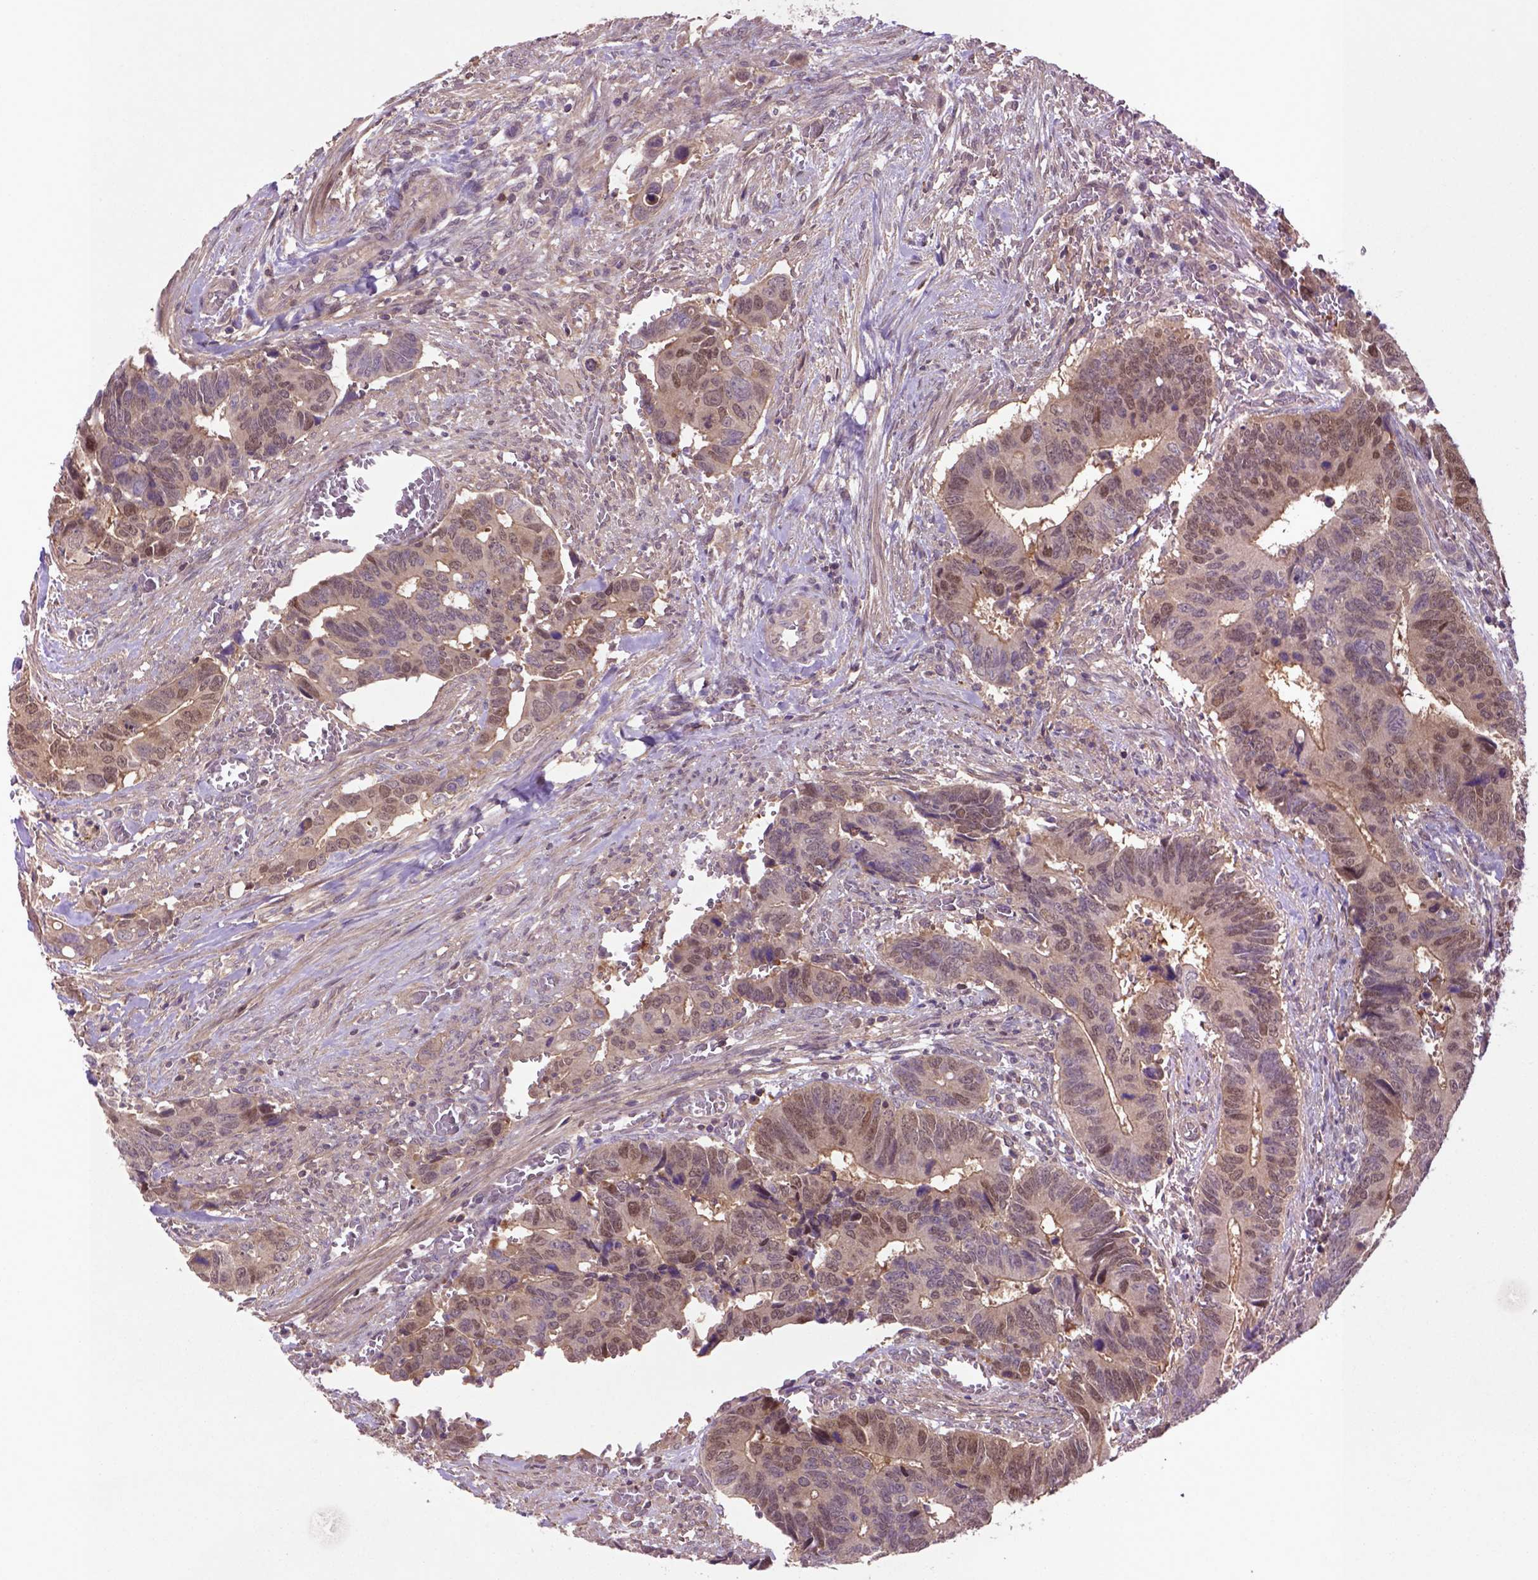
{"staining": {"intensity": "moderate", "quantity": "<25%", "location": "cytoplasmic/membranous,nuclear"}, "tissue": "colorectal cancer", "cell_type": "Tumor cells", "image_type": "cancer", "snomed": [{"axis": "morphology", "description": "Adenocarcinoma, NOS"}, {"axis": "topography", "description": "Colon"}], "caption": "Colorectal cancer stained with a brown dye reveals moderate cytoplasmic/membranous and nuclear positive expression in about <25% of tumor cells.", "gene": "HSPBP1", "patient": {"sex": "male", "age": 49}}